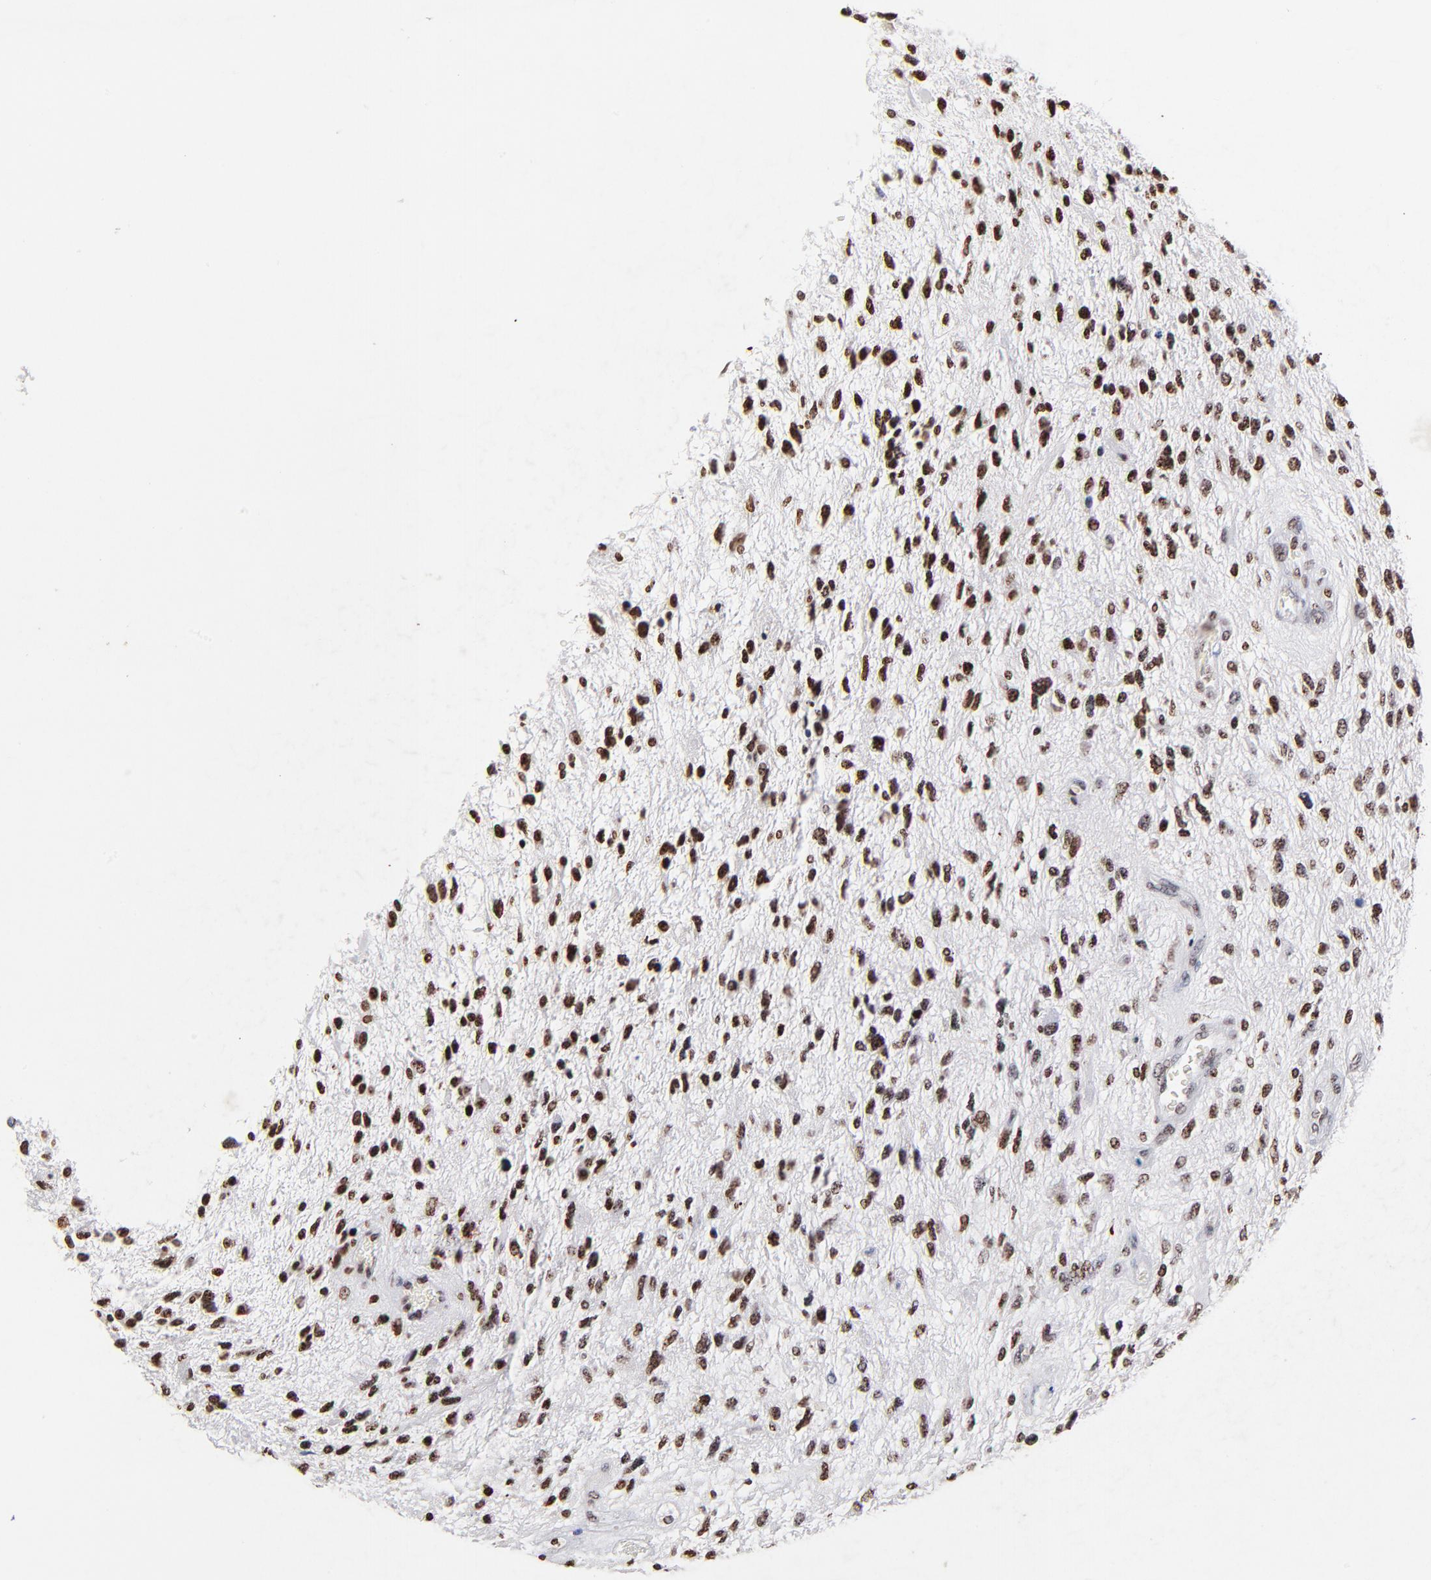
{"staining": {"intensity": "strong", "quantity": ">75%", "location": "nuclear"}, "tissue": "glioma", "cell_type": "Tumor cells", "image_type": "cancer", "snomed": [{"axis": "morphology", "description": "Glioma, malignant, High grade"}, {"axis": "topography", "description": "Brain"}], "caption": "An immunohistochemistry image of tumor tissue is shown. Protein staining in brown shows strong nuclear positivity in glioma within tumor cells.", "gene": "FBH1", "patient": {"sex": "female", "age": 60}}